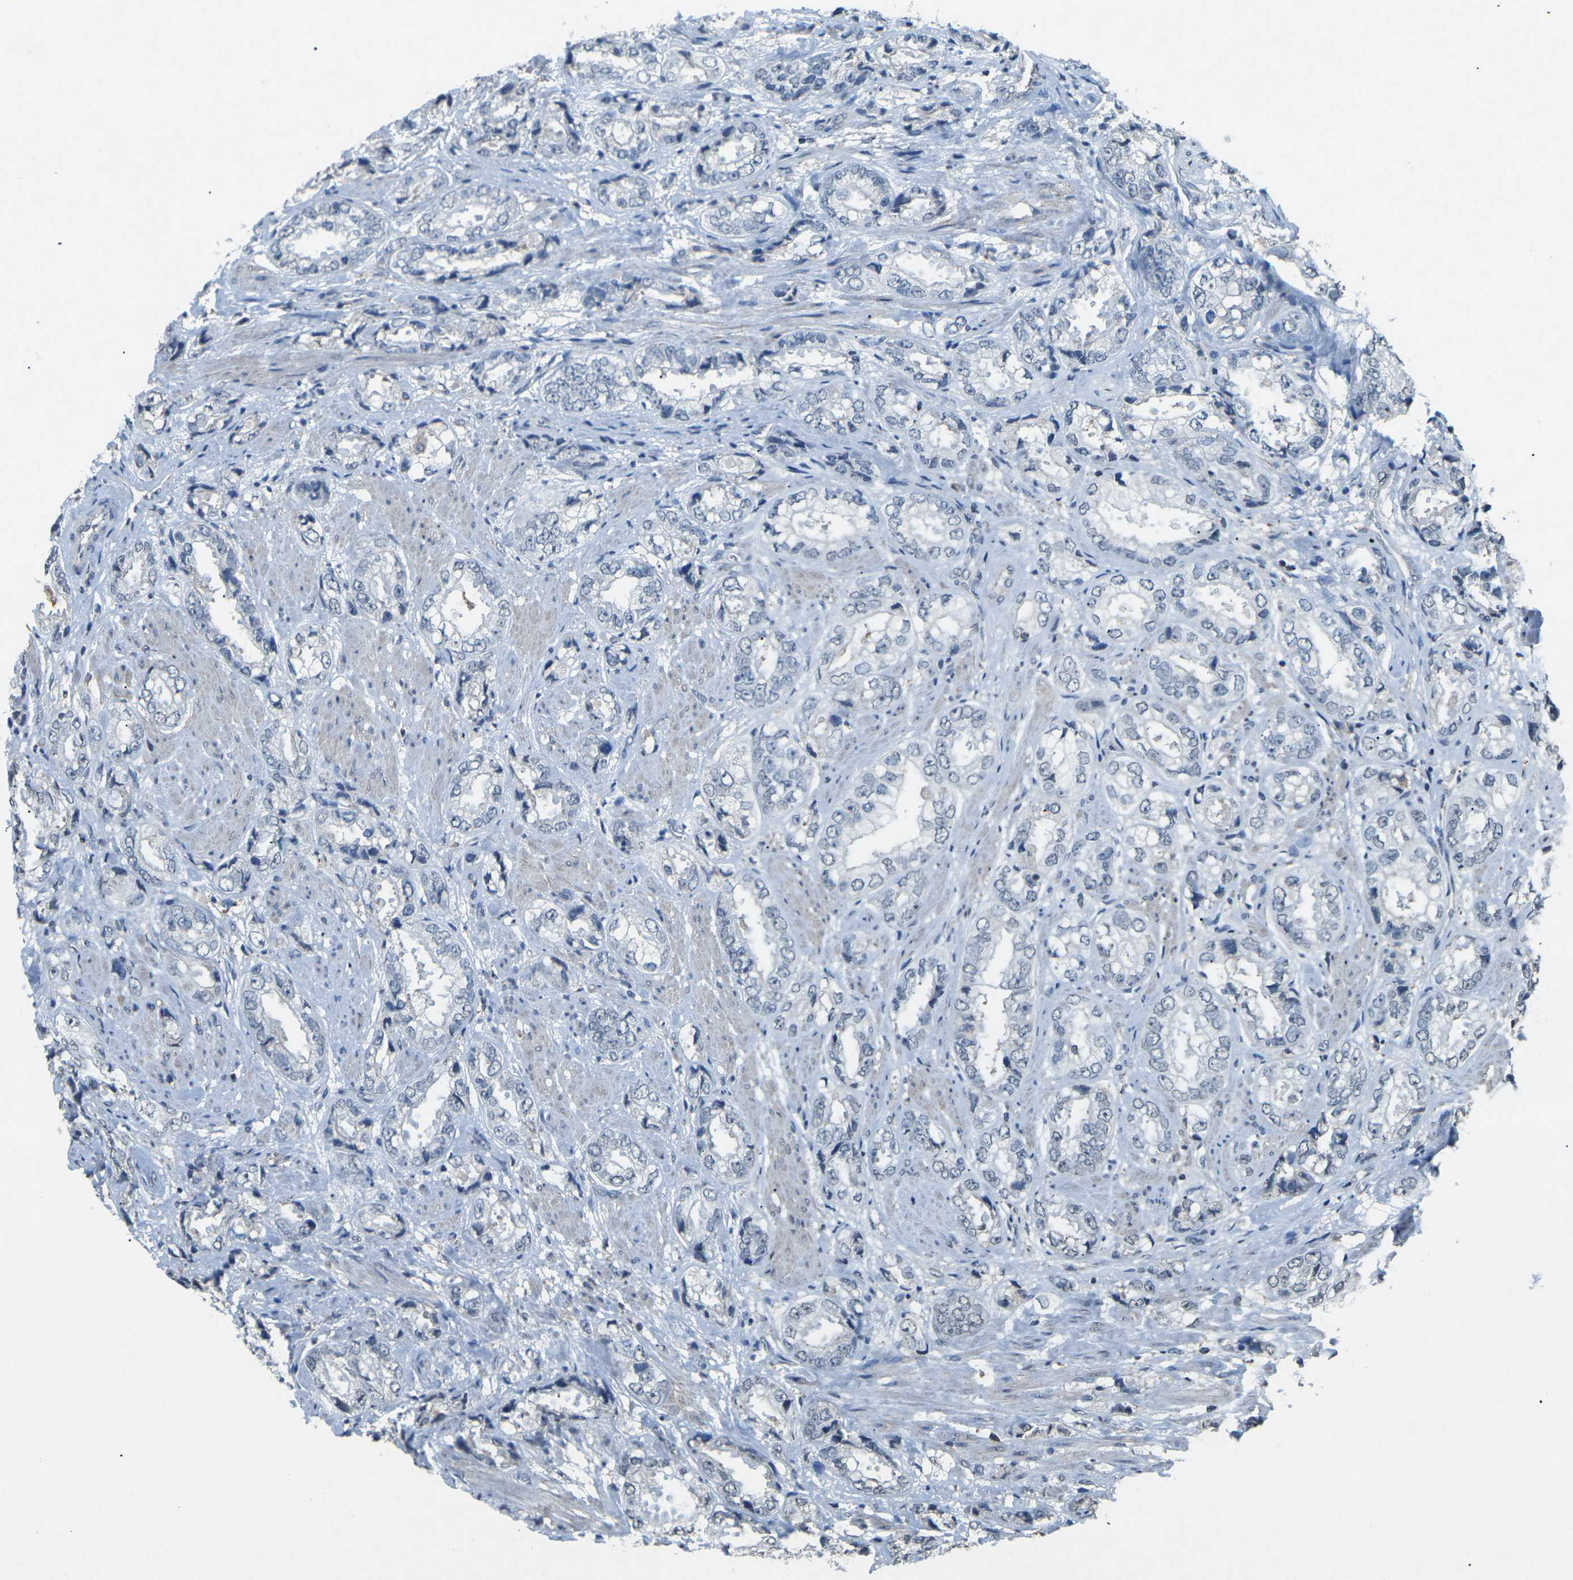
{"staining": {"intensity": "negative", "quantity": "none", "location": "none"}, "tissue": "prostate cancer", "cell_type": "Tumor cells", "image_type": "cancer", "snomed": [{"axis": "morphology", "description": "Adenocarcinoma, High grade"}, {"axis": "topography", "description": "Prostate"}], "caption": "A photomicrograph of human prostate cancer is negative for staining in tumor cells.", "gene": "TFR2", "patient": {"sex": "male", "age": 61}}